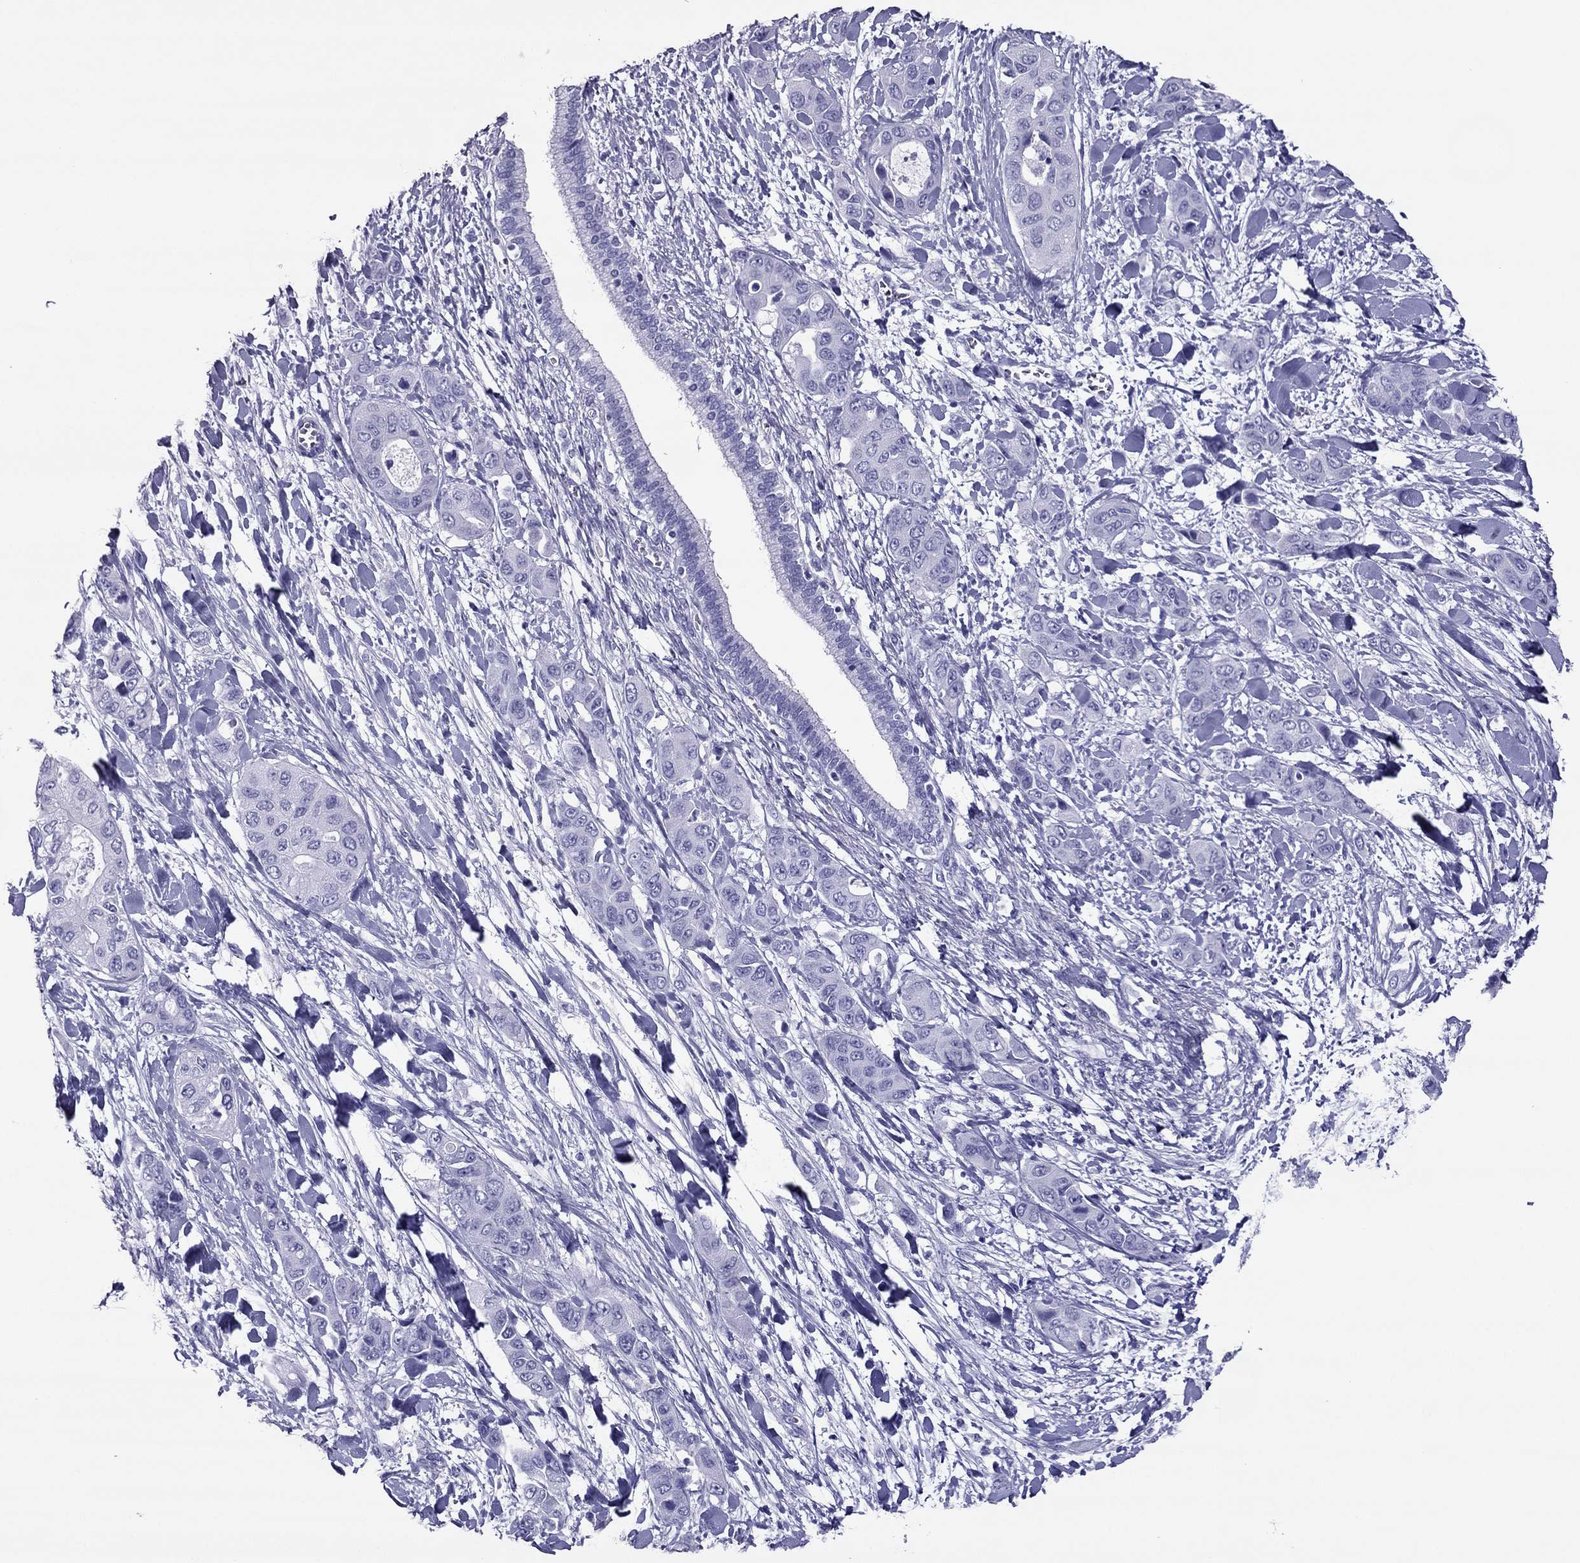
{"staining": {"intensity": "negative", "quantity": "none", "location": "none"}, "tissue": "liver cancer", "cell_type": "Tumor cells", "image_type": "cancer", "snomed": [{"axis": "morphology", "description": "Cholangiocarcinoma"}, {"axis": "topography", "description": "Liver"}], "caption": "Tumor cells show no significant protein staining in liver cholangiocarcinoma.", "gene": "PDE6A", "patient": {"sex": "female", "age": 52}}